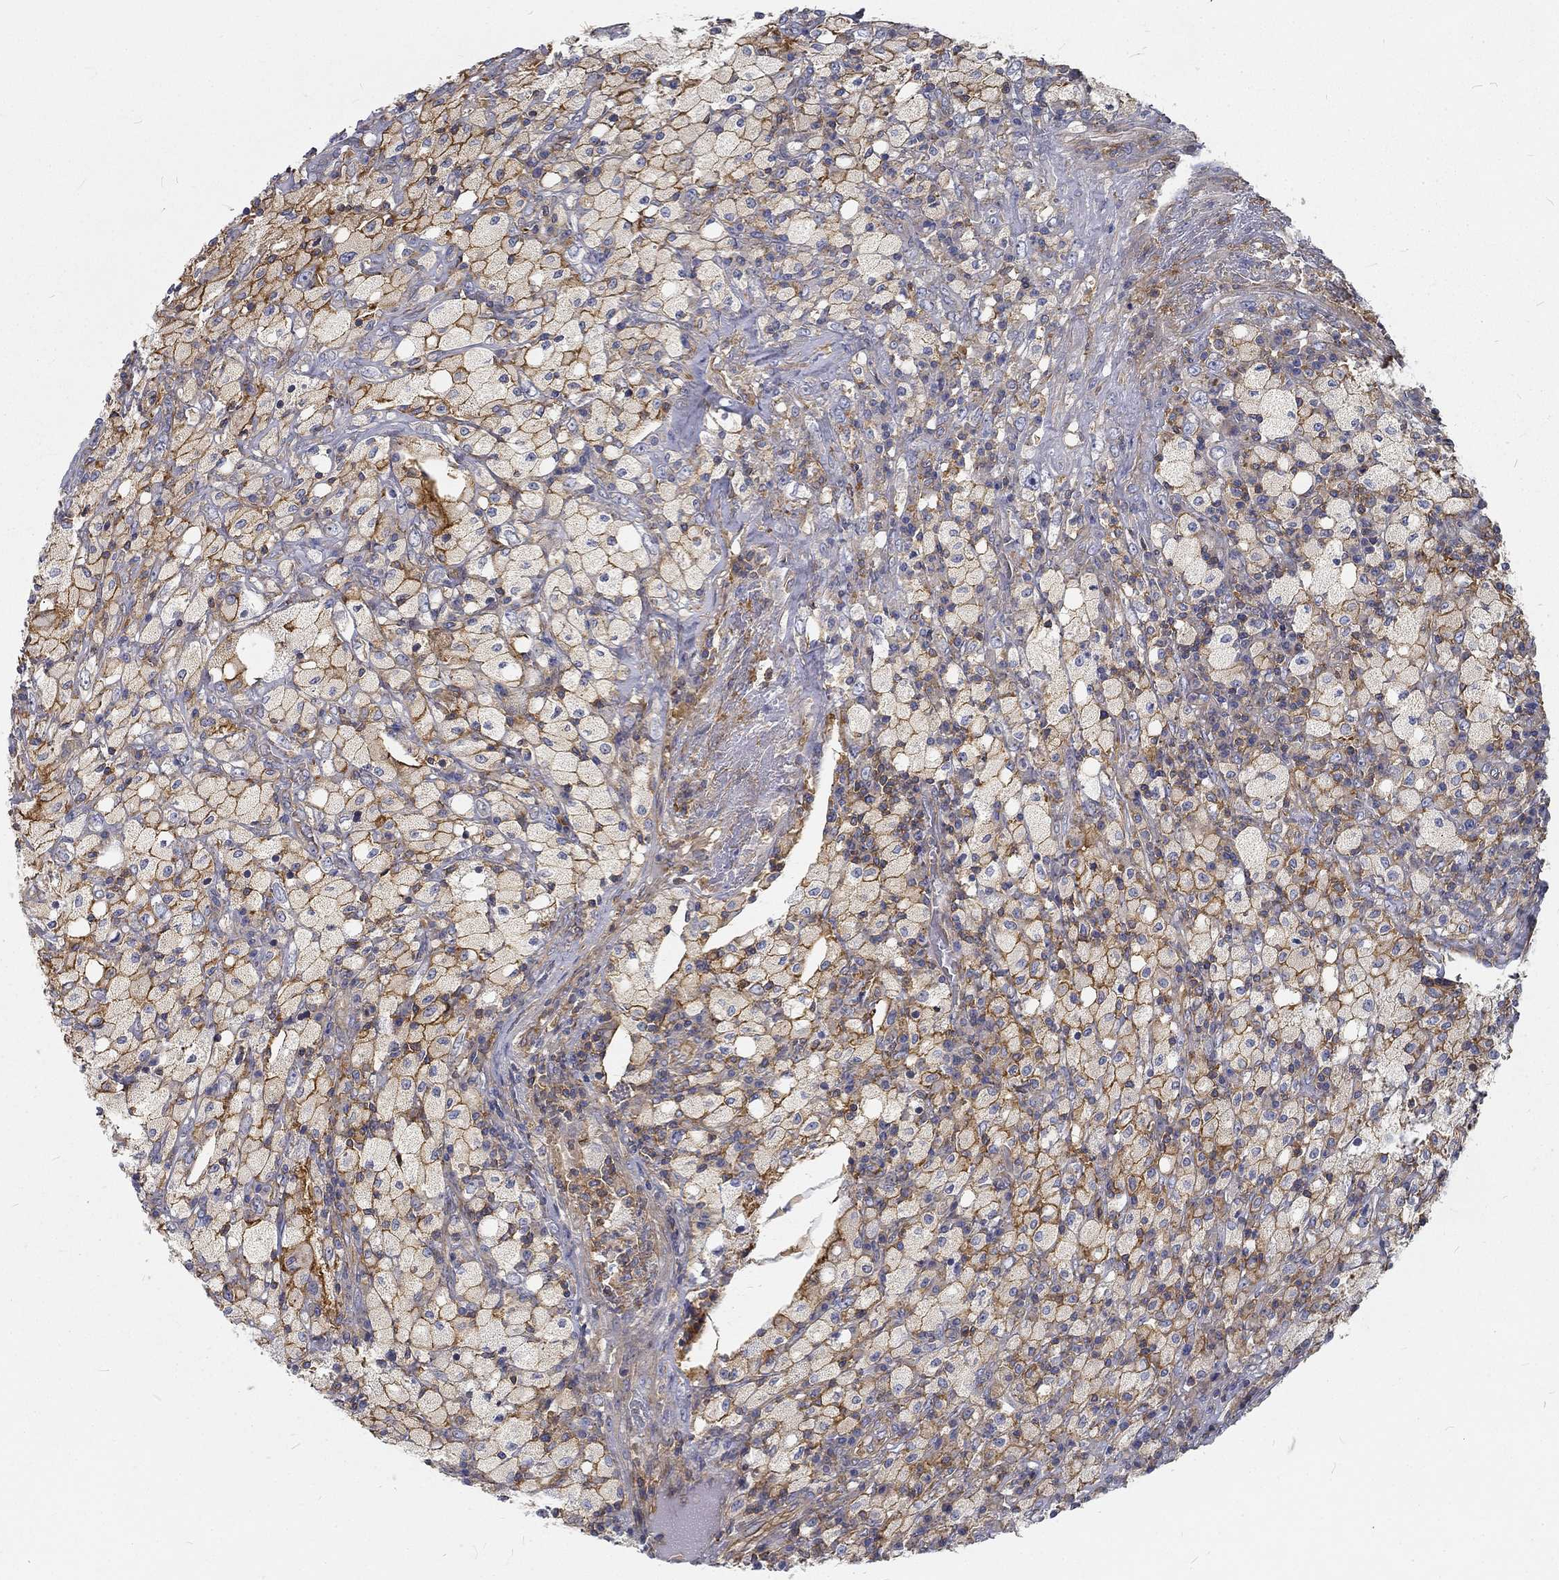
{"staining": {"intensity": "moderate", "quantity": "25%-75%", "location": "cytoplasmic/membranous"}, "tissue": "testis cancer", "cell_type": "Tumor cells", "image_type": "cancer", "snomed": [{"axis": "morphology", "description": "Necrosis, NOS"}, {"axis": "morphology", "description": "Carcinoma, Embryonal, NOS"}, {"axis": "topography", "description": "Testis"}], "caption": "Testis cancer (embryonal carcinoma) was stained to show a protein in brown. There is medium levels of moderate cytoplasmic/membranous expression in approximately 25%-75% of tumor cells.", "gene": "MTMR11", "patient": {"sex": "male", "age": 19}}